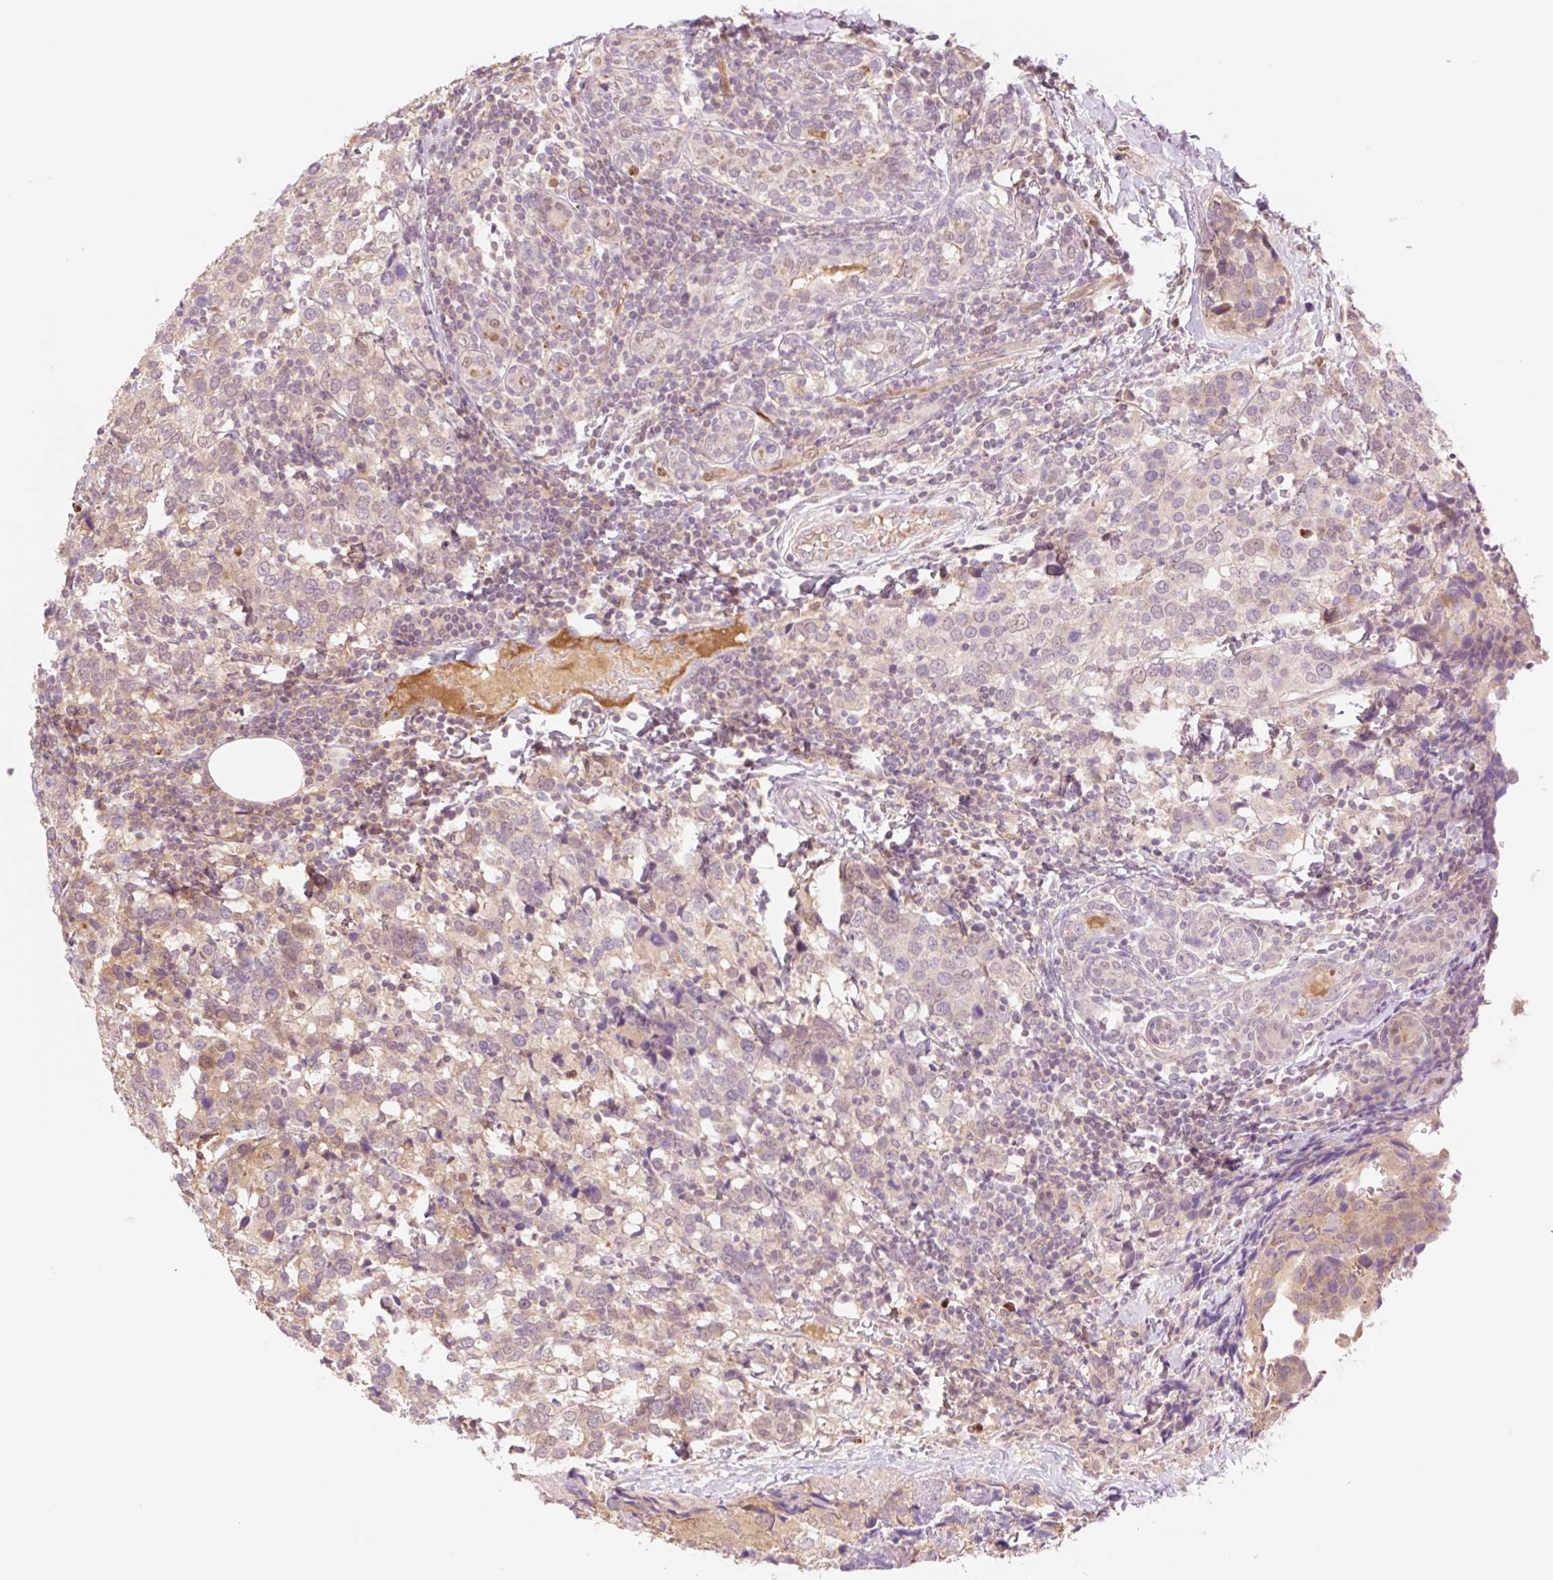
{"staining": {"intensity": "weak", "quantity": "25%-75%", "location": "cytoplasmic/membranous"}, "tissue": "breast cancer", "cell_type": "Tumor cells", "image_type": "cancer", "snomed": [{"axis": "morphology", "description": "Lobular carcinoma"}, {"axis": "topography", "description": "Breast"}], "caption": "Tumor cells exhibit low levels of weak cytoplasmic/membranous expression in about 25%-75% of cells in human breast lobular carcinoma.", "gene": "HEBP1", "patient": {"sex": "female", "age": 59}}